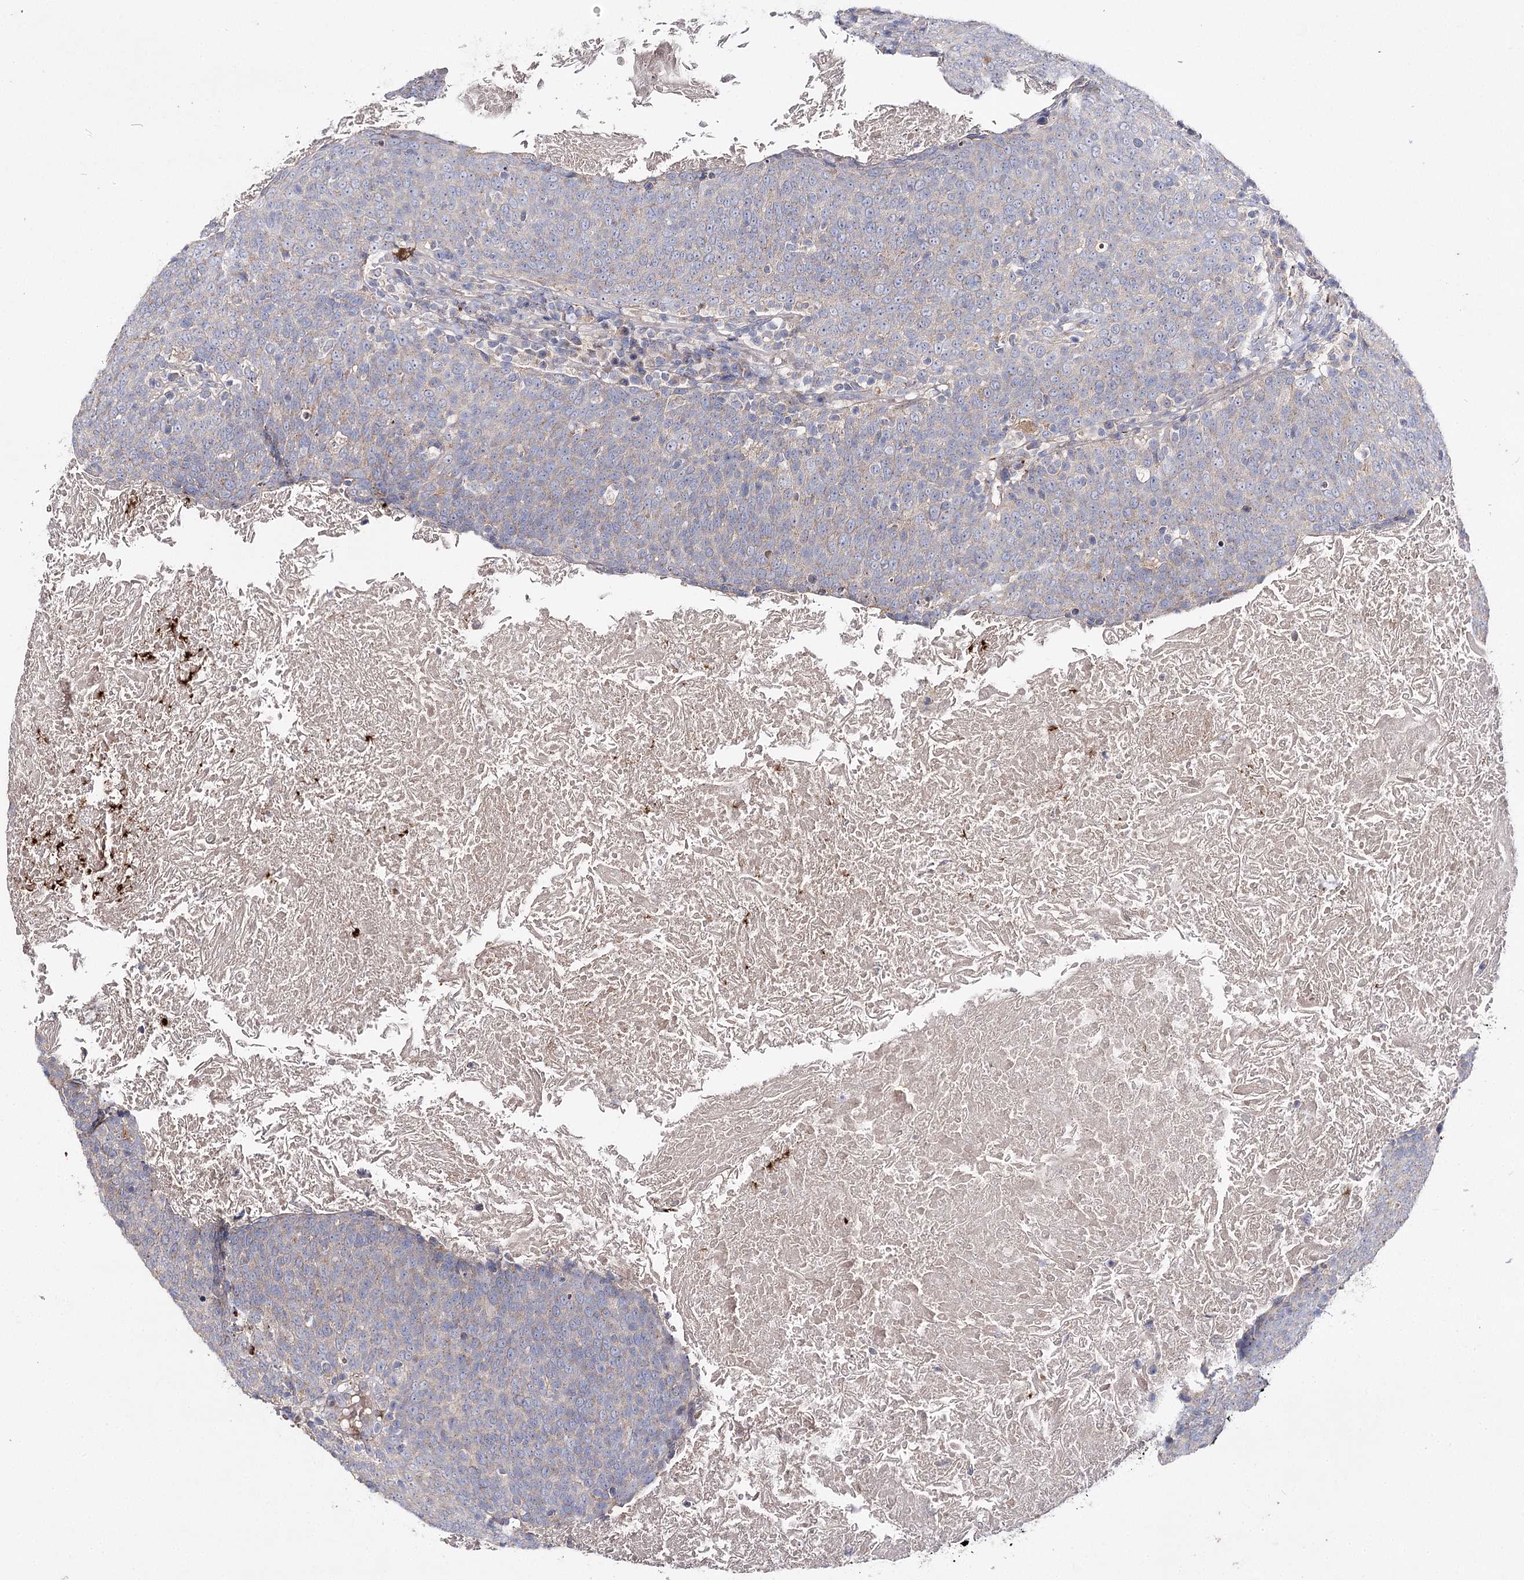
{"staining": {"intensity": "weak", "quantity": "<25%", "location": "cytoplasmic/membranous"}, "tissue": "head and neck cancer", "cell_type": "Tumor cells", "image_type": "cancer", "snomed": [{"axis": "morphology", "description": "Squamous cell carcinoma, NOS"}, {"axis": "morphology", "description": "Squamous cell carcinoma, metastatic, NOS"}, {"axis": "topography", "description": "Lymph node"}, {"axis": "topography", "description": "Head-Neck"}], "caption": "A histopathology image of human head and neck cancer is negative for staining in tumor cells.", "gene": "AURKC", "patient": {"sex": "male", "age": 62}}